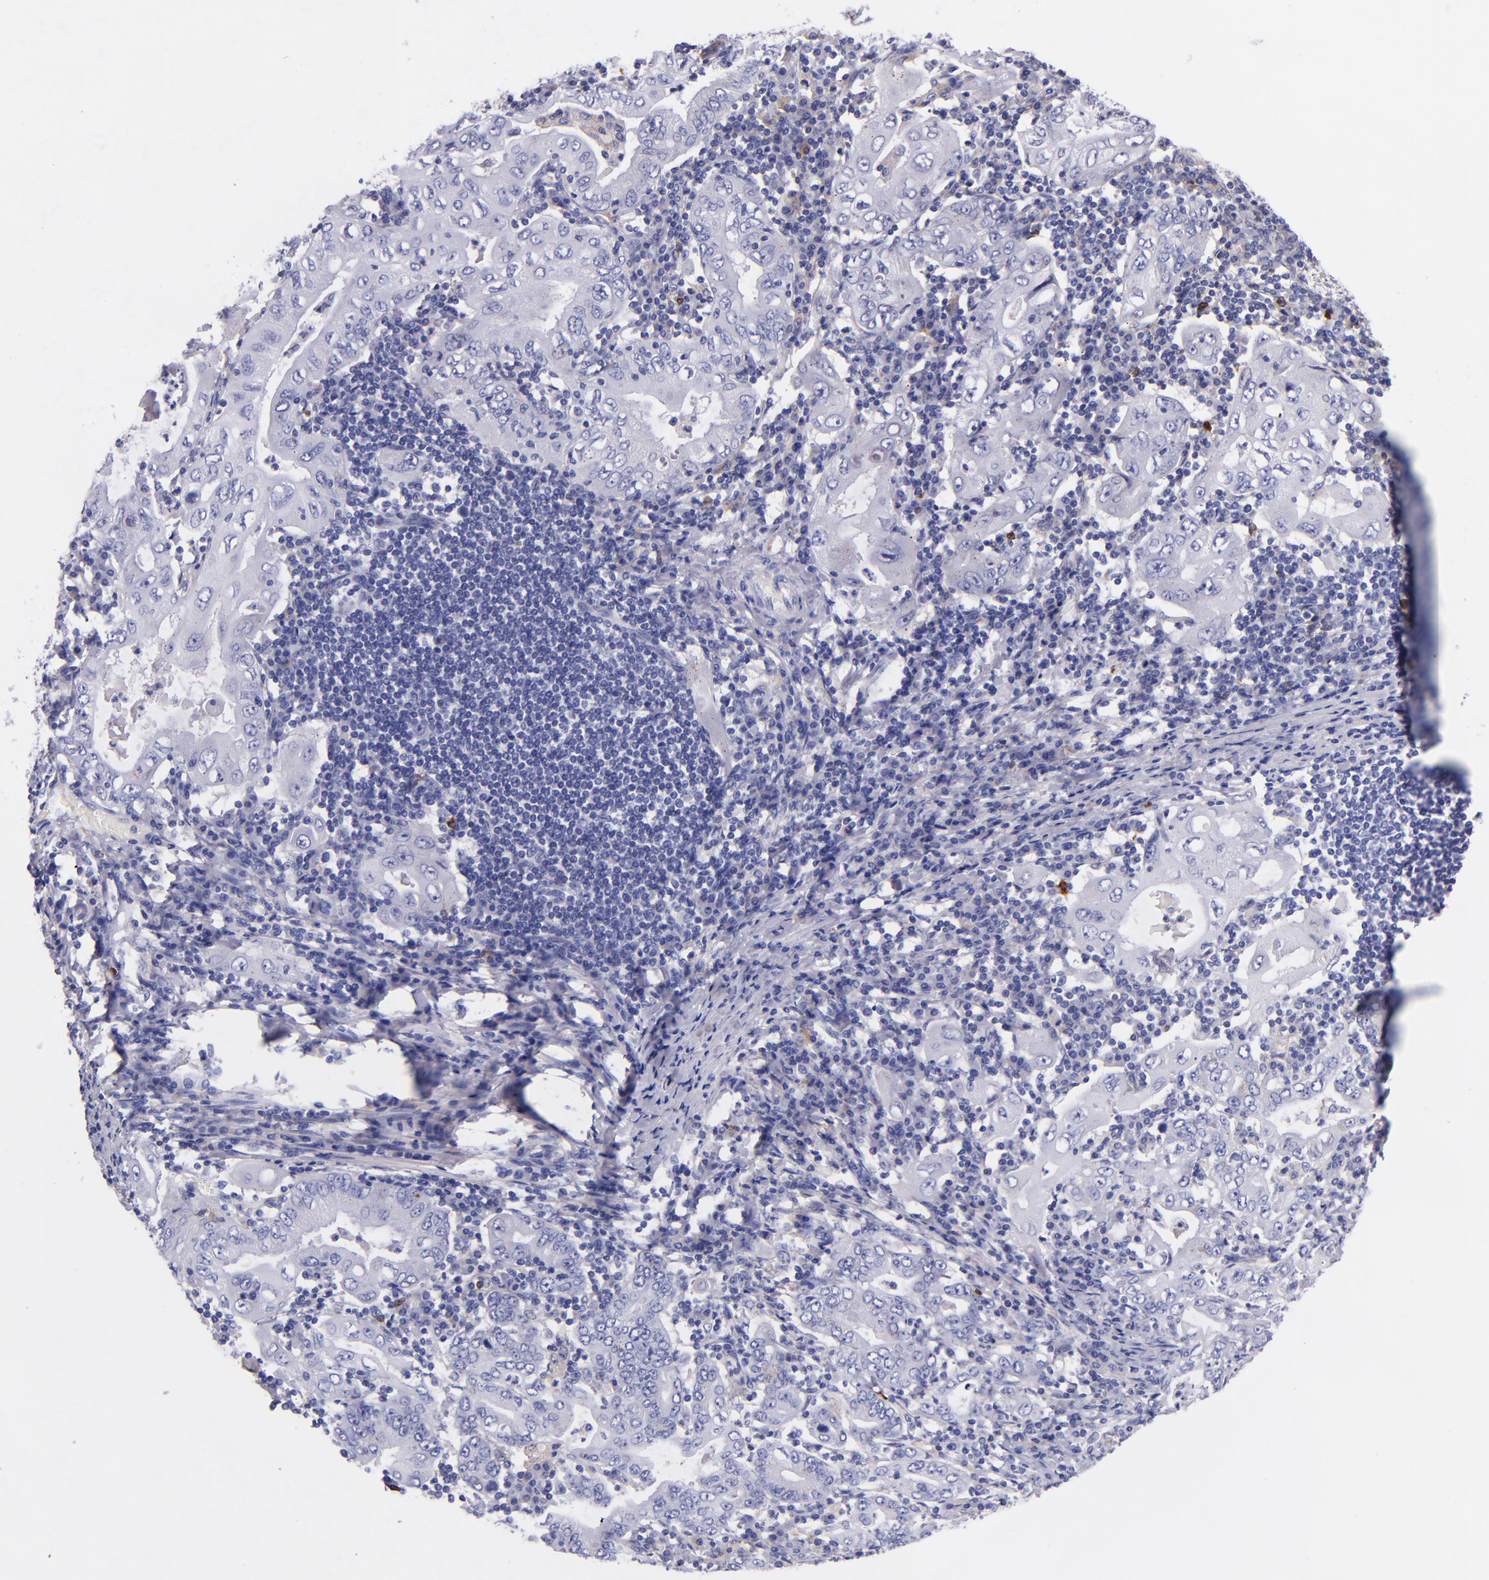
{"staining": {"intensity": "negative", "quantity": "none", "location": "none"}, "tissue": "stomach cancer", "cell_type": "Tumor cells", "image_type": "cancer", "snomed": [{"axis": "morphology", "description": "Normal tissue, NOS"}, {"axis": "morphology", "description": "Adenocarcinoma, NOS"}, {"axis": "topography", "description": "Esophagus"}, {"axis": "topography", "description": "Stomach, upper"}, {"axis": "topography", "description": "Peripheral nerve tissue"}], "caption": "An image of human stomach cancer (adenocarcinoma) is negative for staining in tumor cells.", "gene": "IVL", "patient": {"sex": "male", "age": 62}}